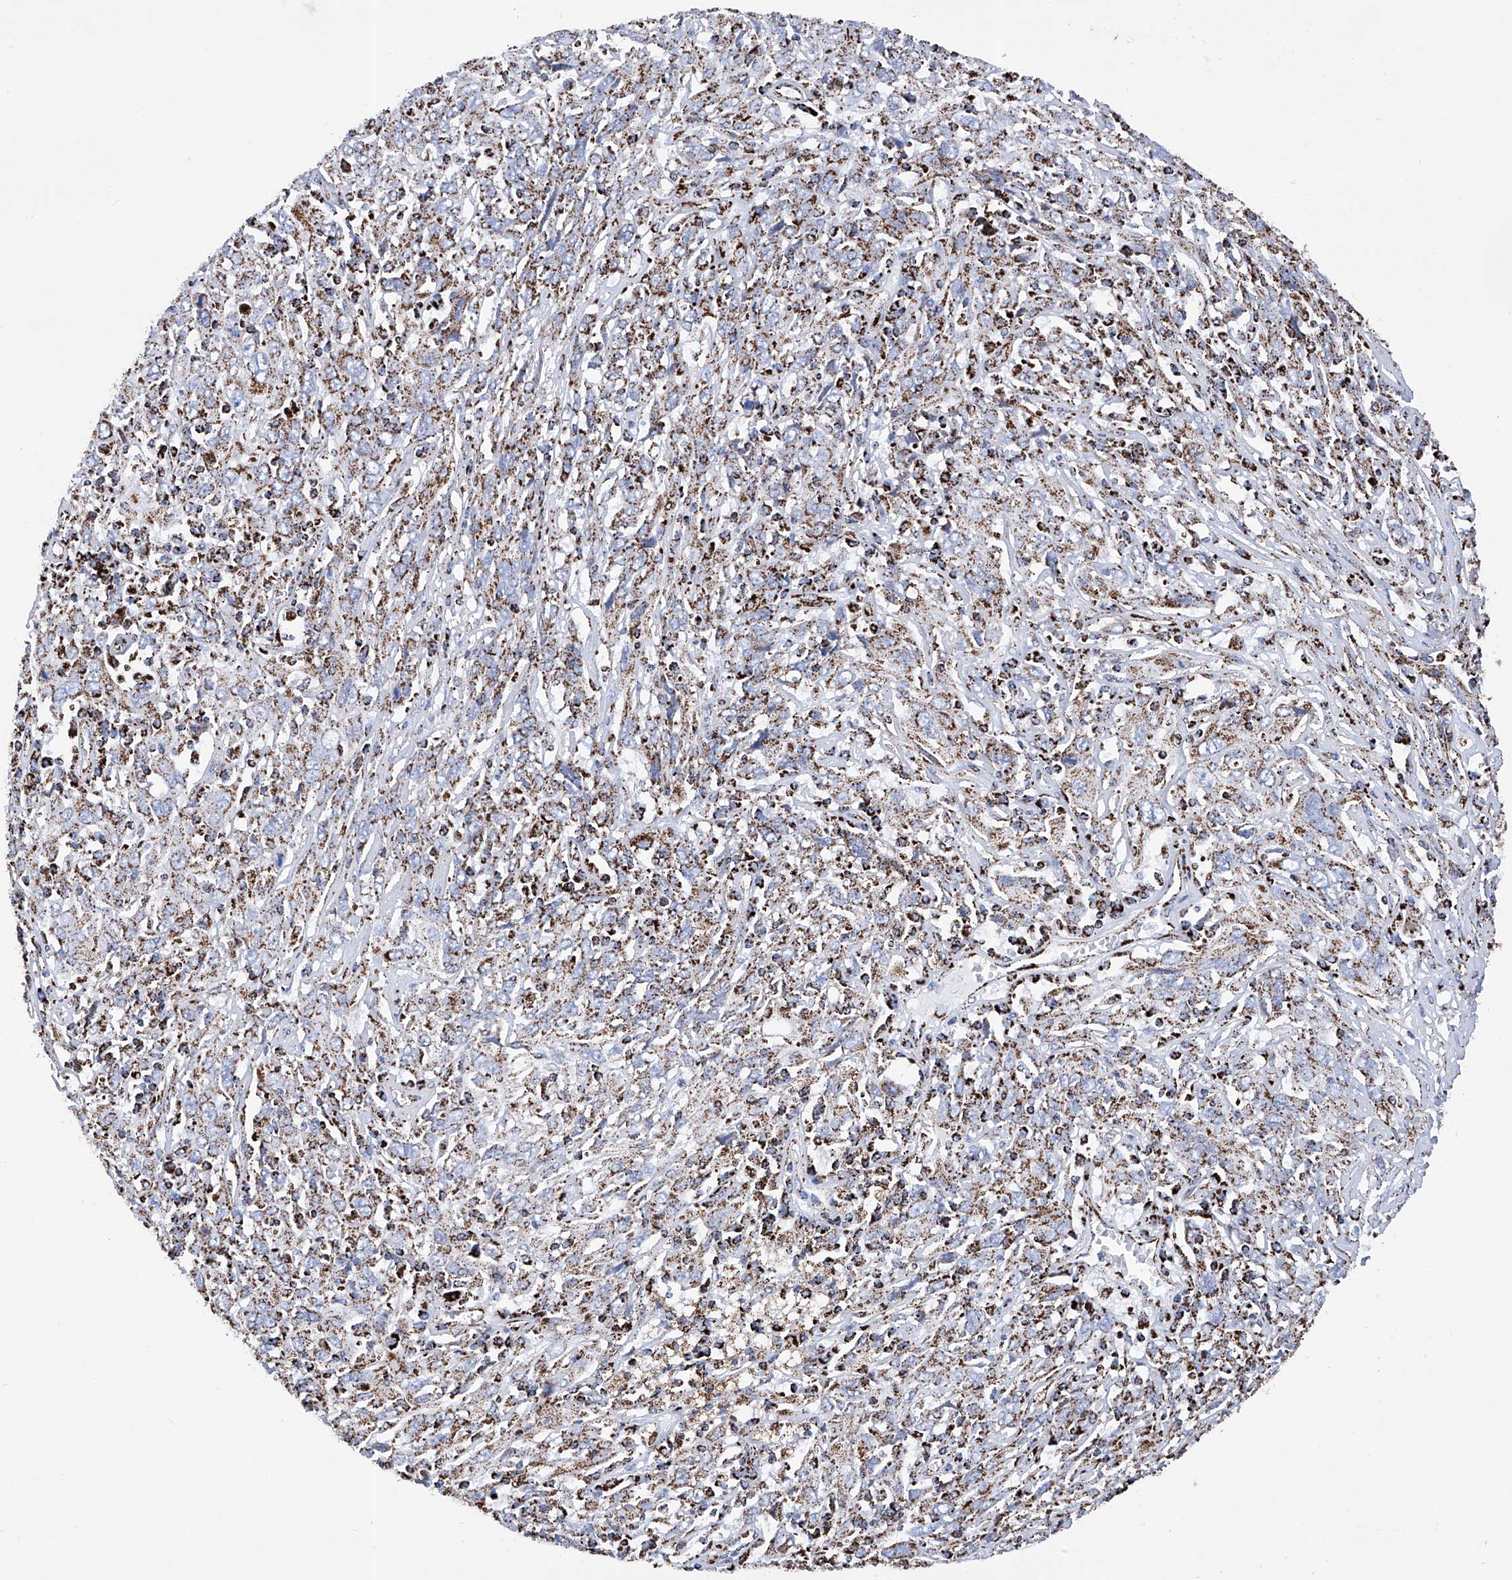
{"staining": {"intensity": "moderate", "quantity": ">75%", "location": "cytoplasmic/membranous"}, "tissue": "cervical cancer", "cell_type": "Tumor cells", "image_type": "cancer", "snomed": [{"axis": "morphology", "description": "Squamous cell carcinoma, NOS"}, {"axis": "topography", "description": "Cervix"}], "caption": "Human cervical cancer (squamous cell carcinoma) stained with a protein marker shows moderate staining in tumor cells.", "gene": "ATP5PF", "patient": {"sex": "female", "age": 46}}